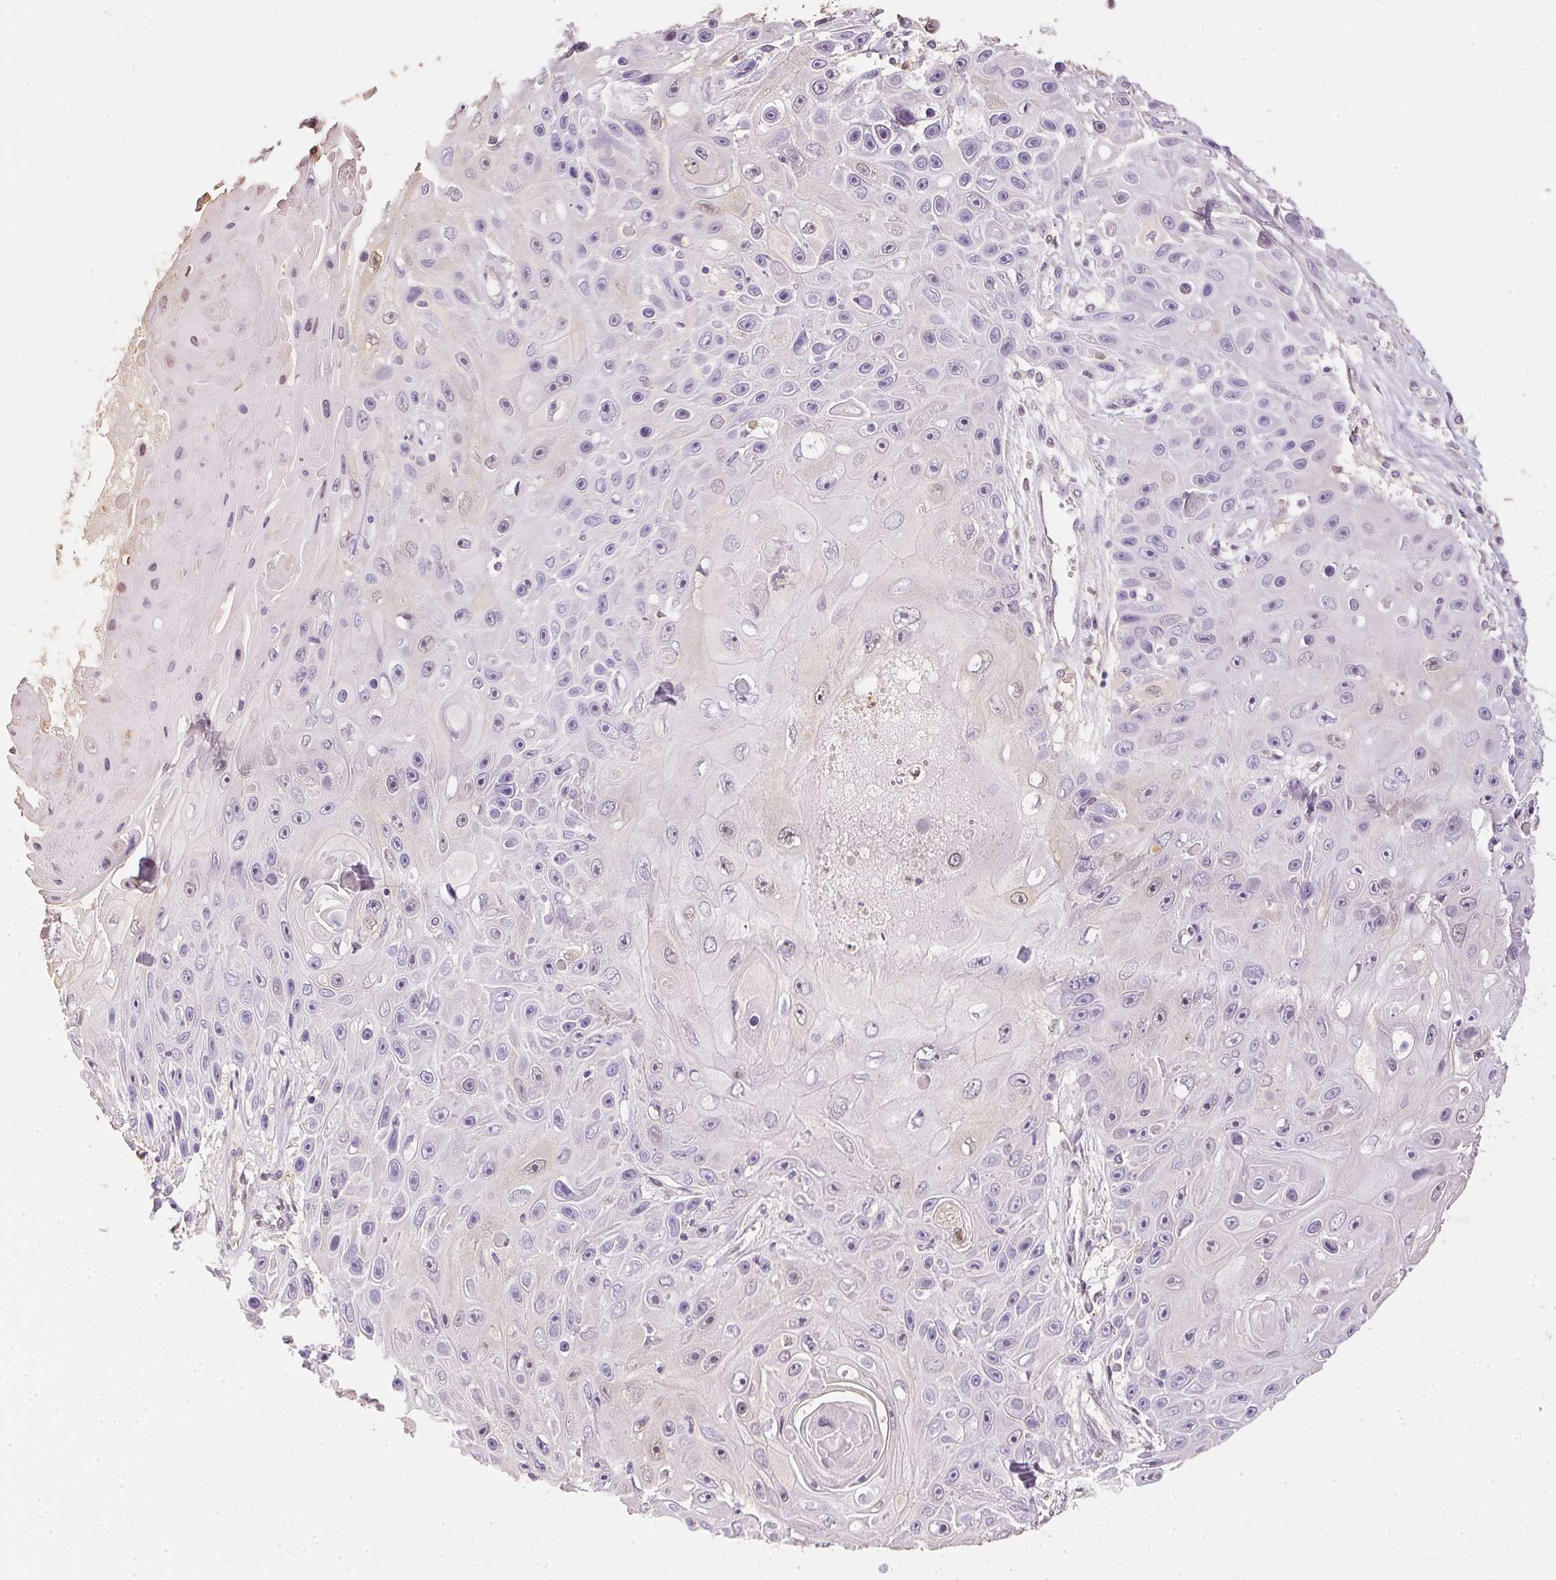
{"staining": {"intensity": "negative", "quantity": "none", "location": "none"}, "tissue": "skin cancer", "cell_type": "Tumor cells", "image_type": "cancer", "snomed": [{"axis": "morphology", "description": "Squamous cell carcinoma, NOS"}, {"axis": "topography", "description": "Skin"}], "caption": "This image is of squamous cell carcinoma (skin) stained with immunohistochemistry to label a protein in brown with the nuclei are counter-stained blue. There is no staining in tumor cells.", "gene": "S100A3", "patient": {"sex": "male", "age": 82}}